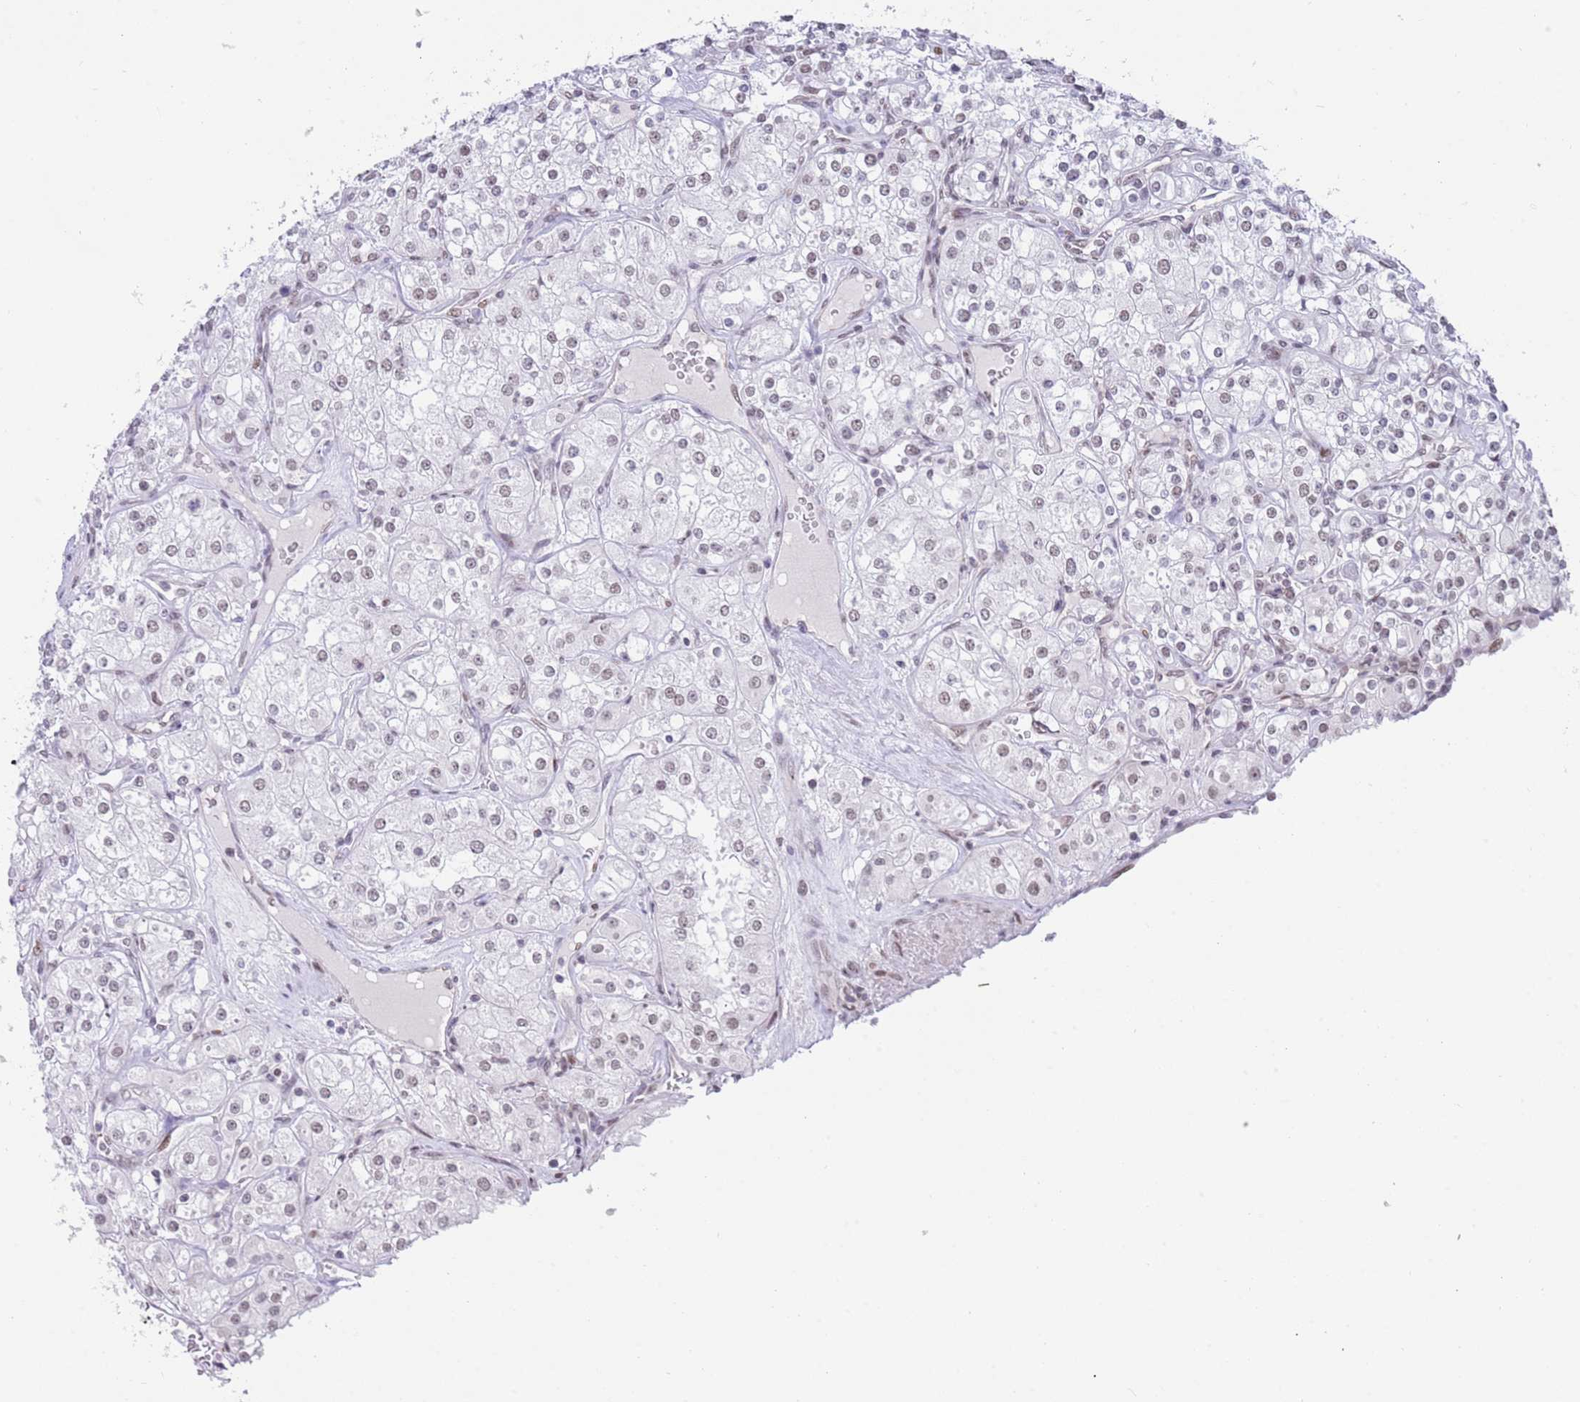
{"staining": {"intensity": "weak", "quantity": "<25%", "location": "nuclear"}, "tissue": "renal cancer", "cell_type": "Tumor cells", "image_type": "cancer", "snomed": [{"axis": "morphology", "description": "Adenocarcinoma, NOS"}, {"axis": "topography", "description": "Kidney"}], "caption": "This is a image of immunohistochemistry staining of renal adenocarcinoma, which shows no positivity in tumor cells.", "gene": "ZNF382", "patient": {"sex": "male", "age": 77}}